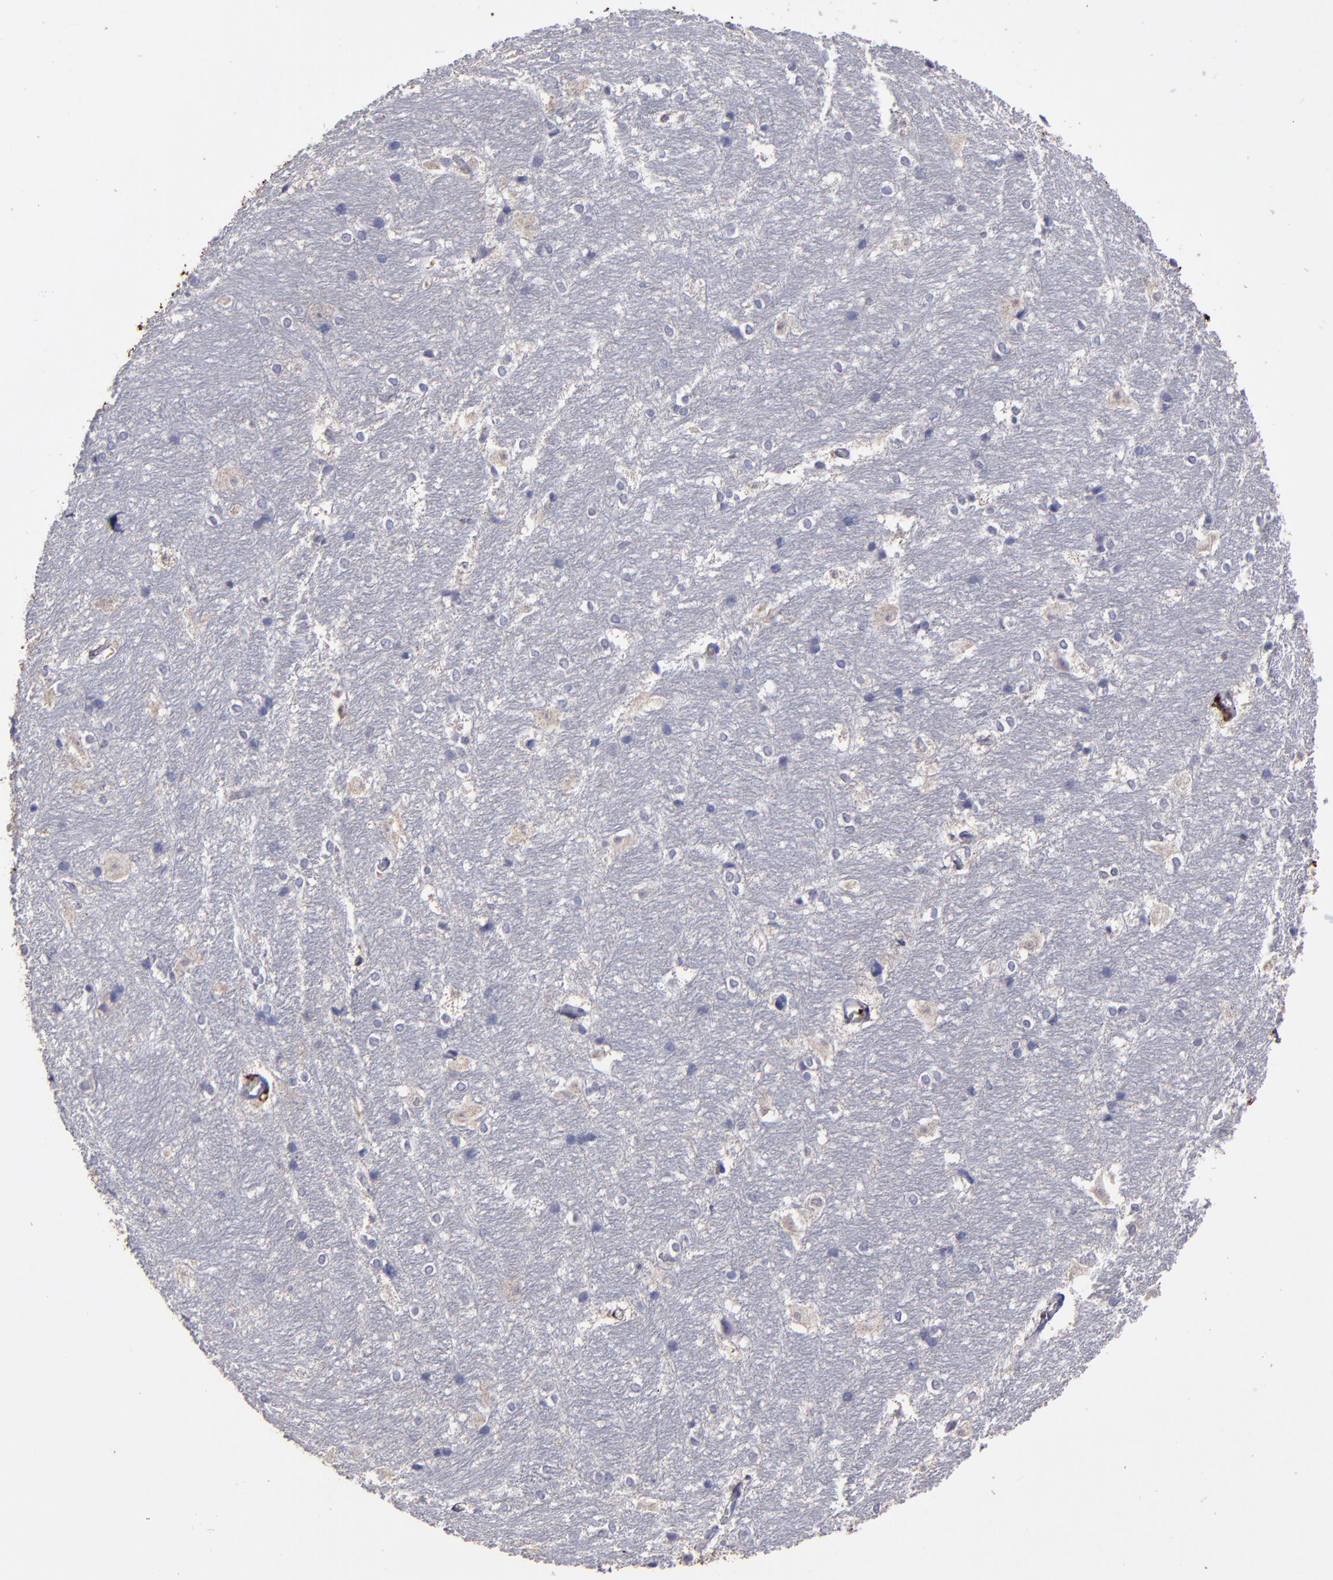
{"staining": {"intensity": "negative", "quantity": "none", "location": "none"}, "tissue": "hippocampus", "cell_type": "Glial cells", "image_type": "normal", "snomed": [{"axis": "morphology", "description": "Normal tissue, NOS"}, {"axis": "topography", "description": "Hippocampus"}], "caption": "The micrograph exhibits no staining of glial cells in normal hippocampus.", "gene": "CD36", "patient": {"sex": "female", "age": 19}}